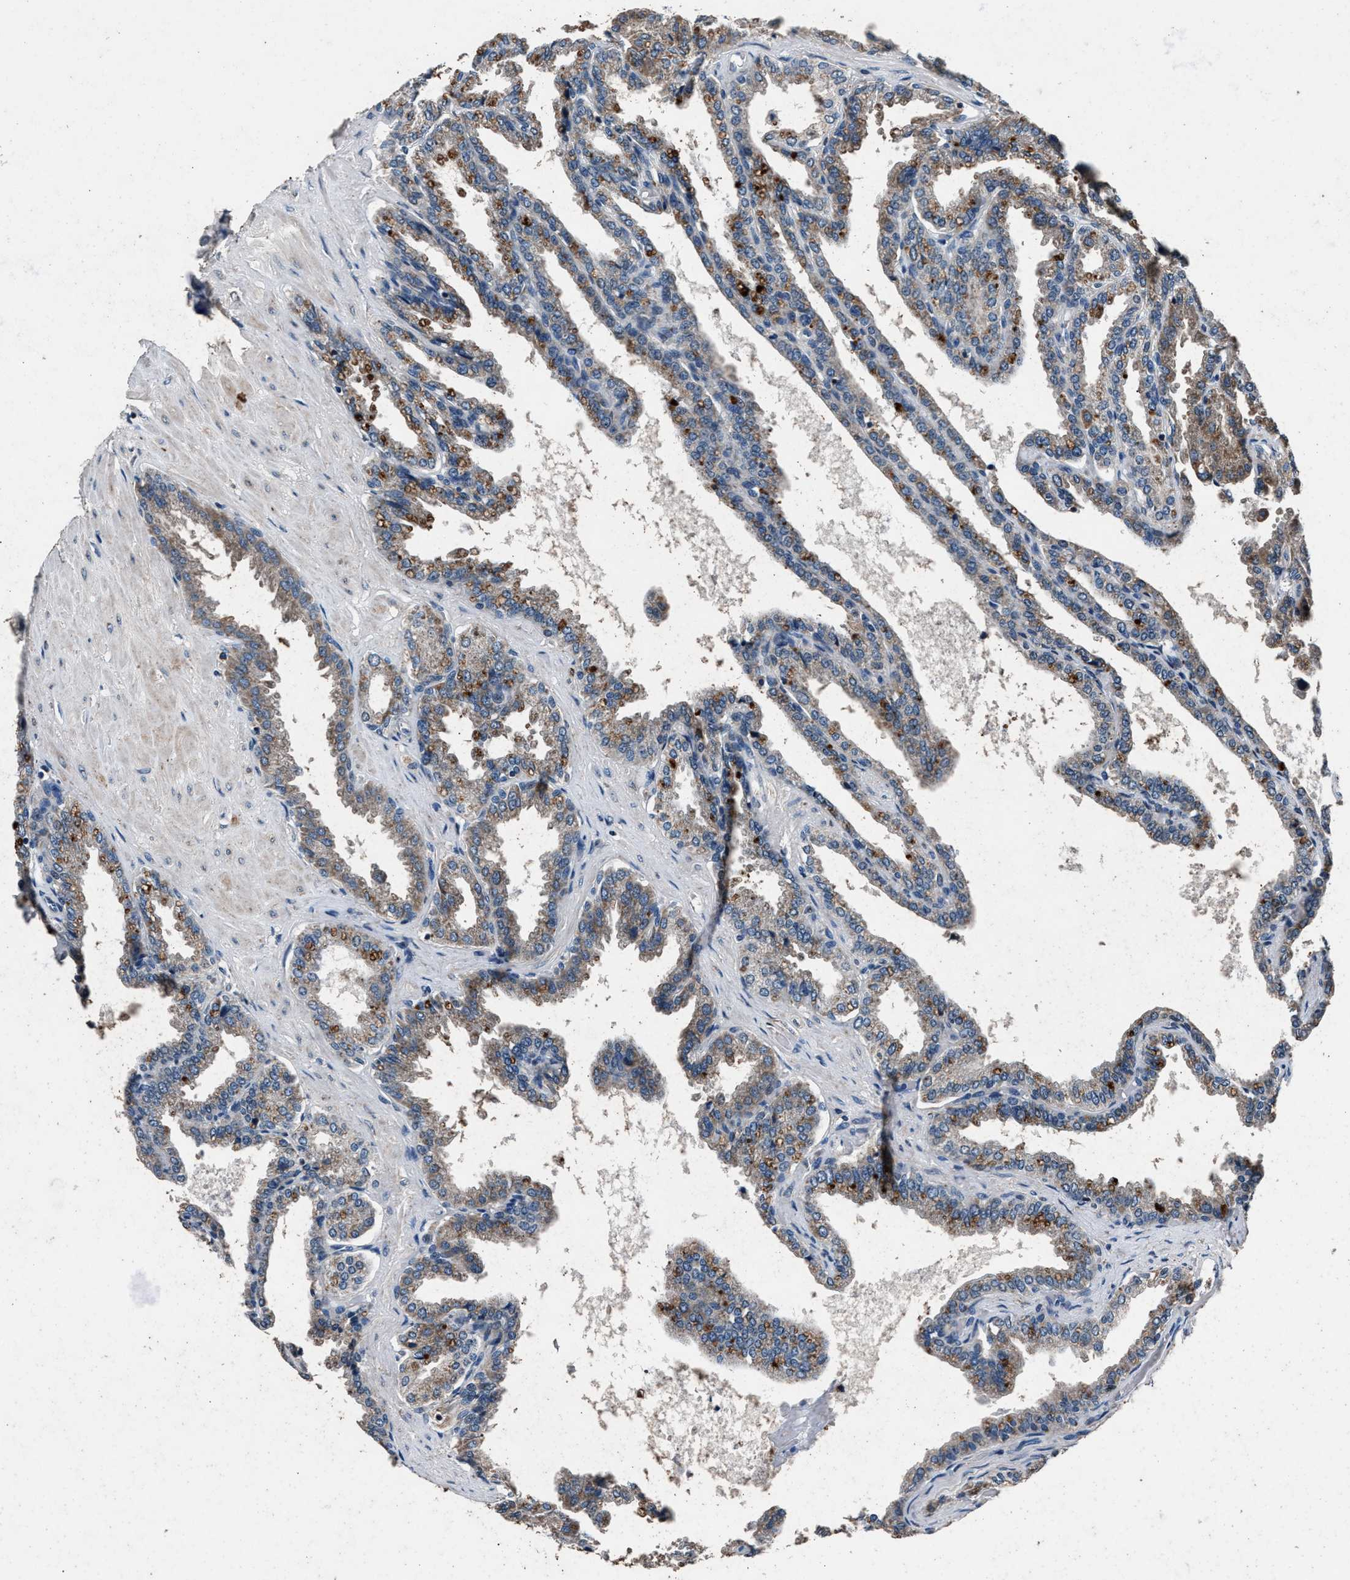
{"staining": {"intensity": "weak", "quantity": "25%-75%", "location": "cytoplasmic/membranous"}, "tissue": "seminal vesicle", "cell_type": "Glandular cells", "image_type": "normal", "snomed": [{"axis": "morphology", "description": "Normal tissue, NOS"}, {"axis": "topography", "description": "Seminal veicle"}], "caption": "Immunohistochemistry (IHC) image of benign human seminal vesicle stained for a protein (brown), which displays low levels of weak cytoplasmic/membranous staining in about 25%-75% of glandular cells.", "gene": "DENND6B", "patient": {"sex": "male", "age": 46}}